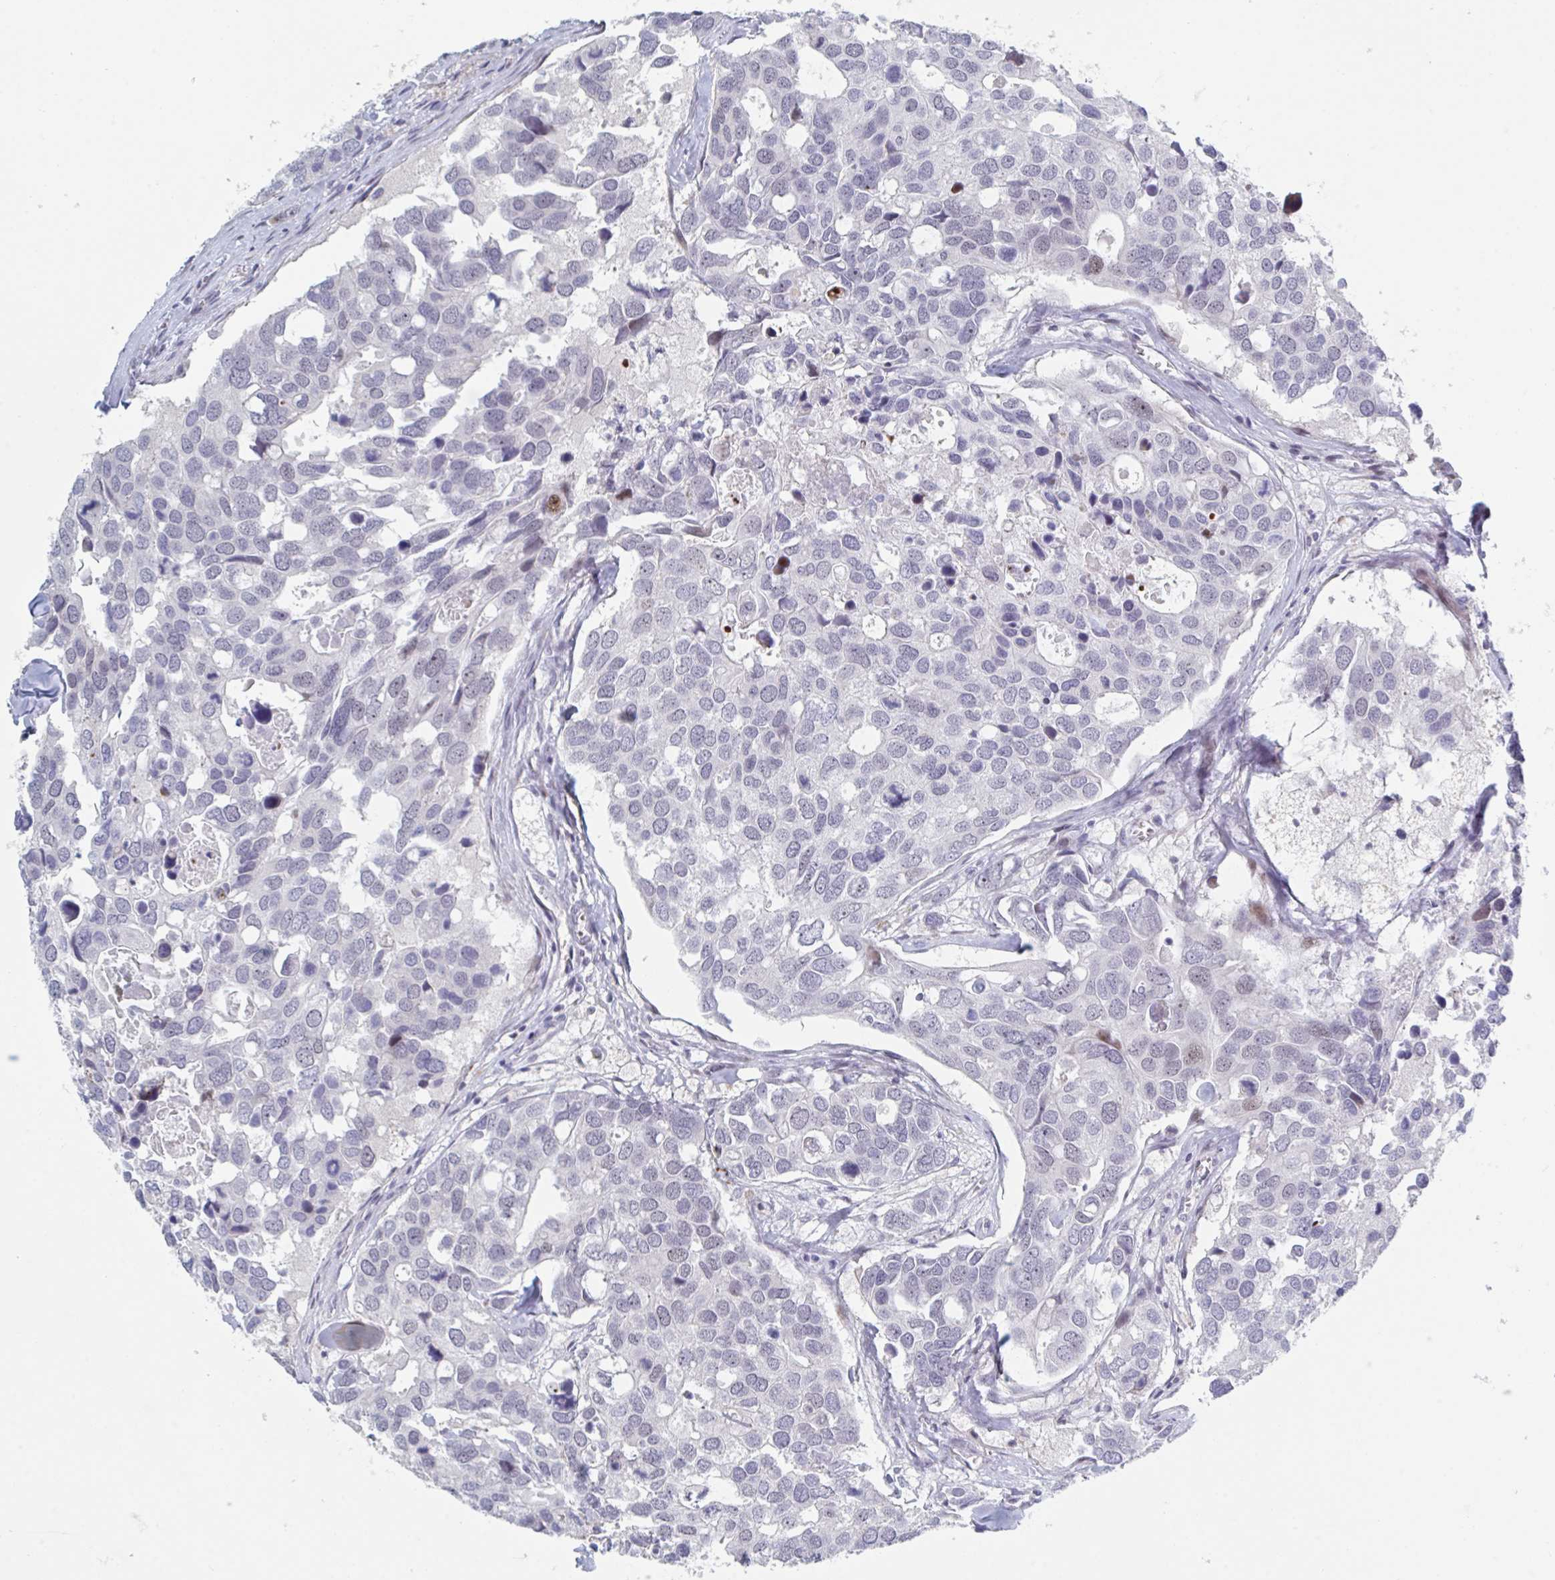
{"staining": {"intensity": "moderate", "quantity": "<25%", "location": "nuclear"}, "tissue": "breast cancer", "cell_type": "Tumor cells", "image_type": "cancer", "snomed": [{"axis": "morphology", "description": "Duct carcinoma"}, {"axis": "topography", "description": "Breast"}], "caption": "An image of human breast cancer (infiltrating ductal carcinoma) stained for a protein shows moderate nuclear brown staining in tumor cells. (DAB = brown stain, brightfield microscopy at high magnification).", "gene": "NR1H2", "patient": {"sex": "female", "age": 83}}